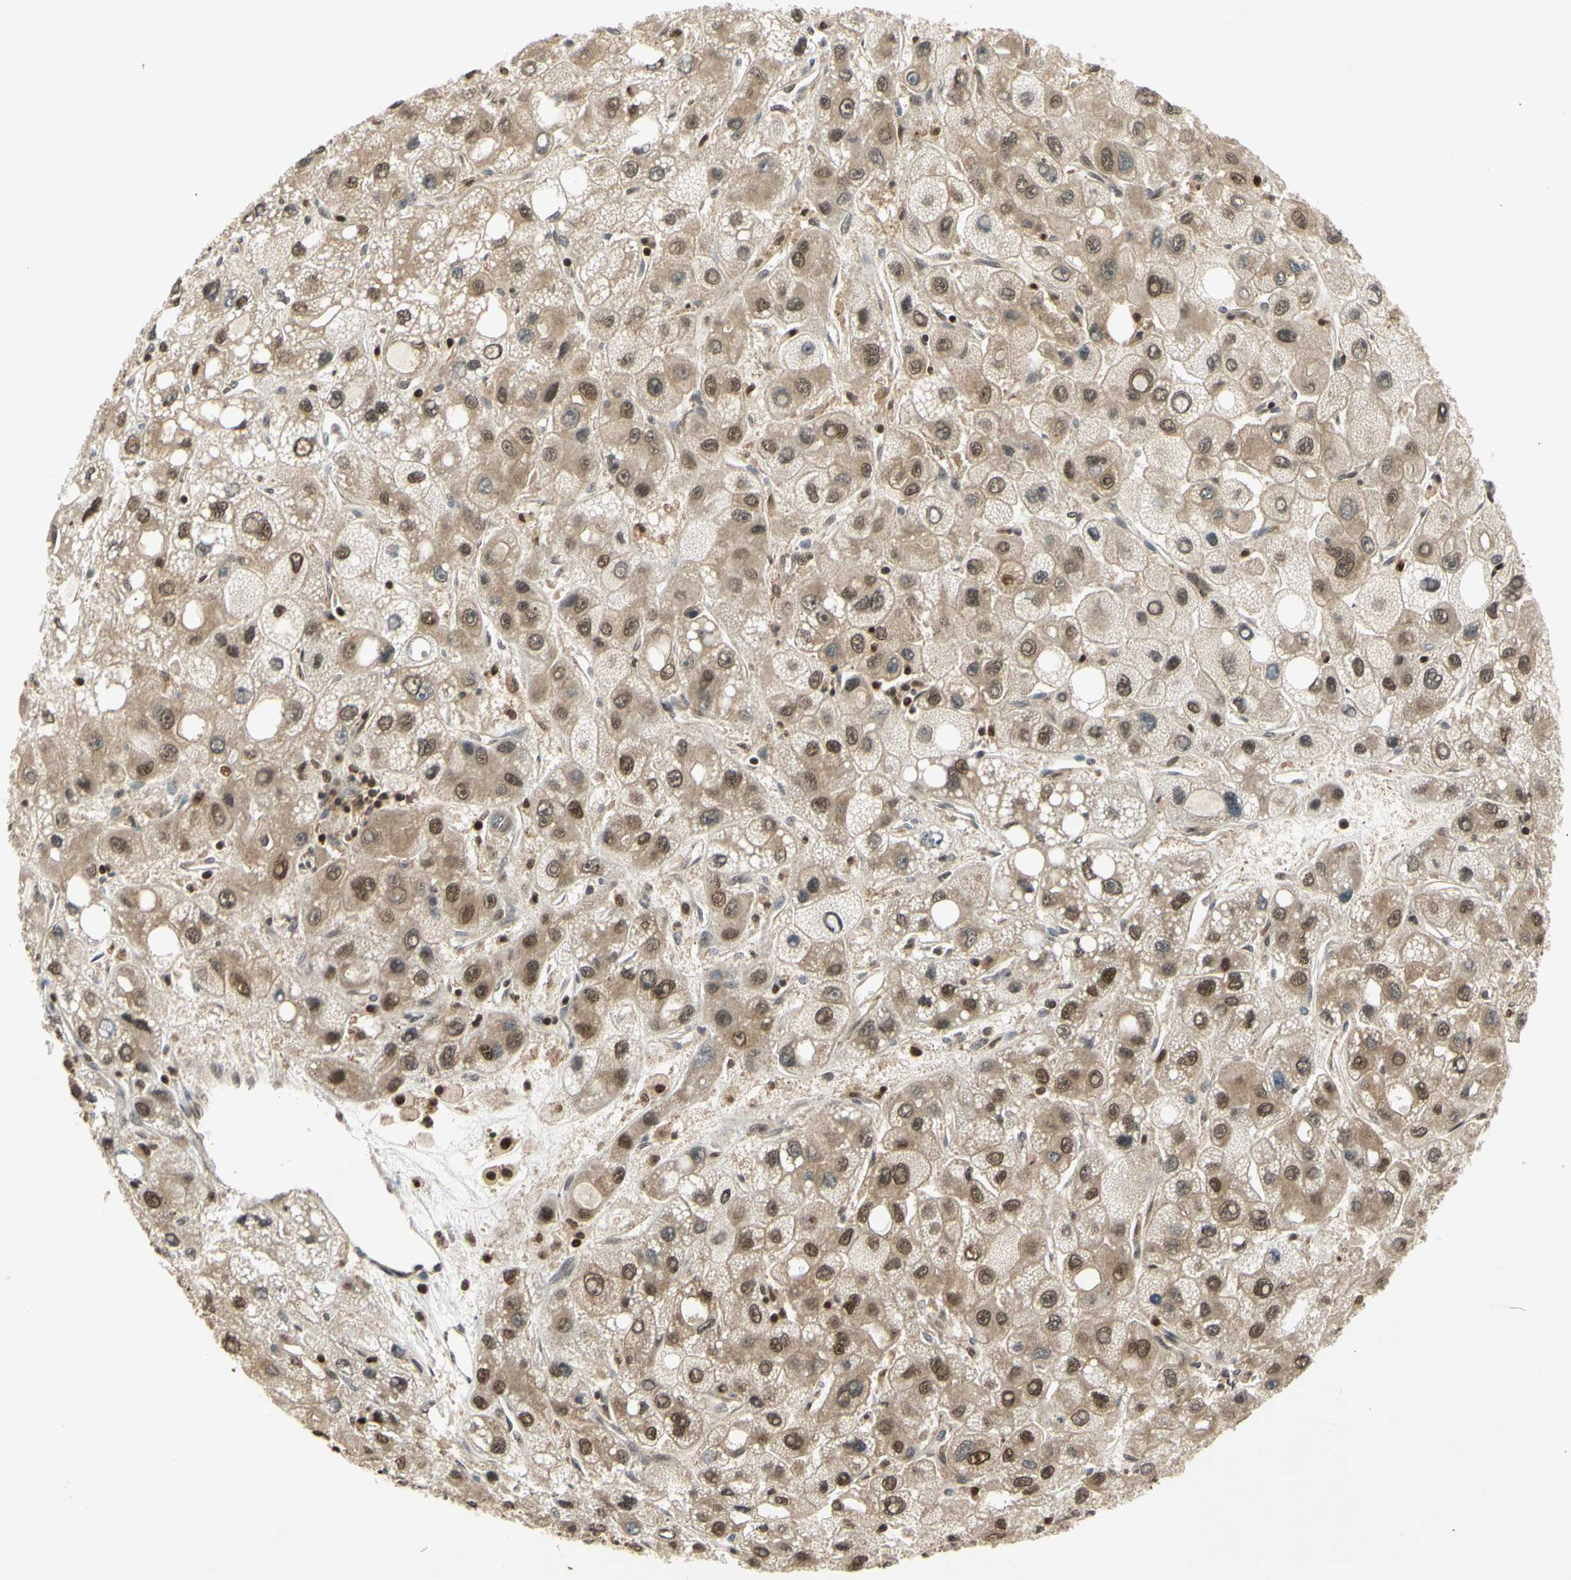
{"staining": {"intensity": "weak", "quantity": ">75%", "location": "cytoplasmic/membranous,nuclear"}, "tissue": "liver cancer", "cell_type": "Tumor cells", "image_type": "cancer", "snomed": [{"axis": "morphology", "description": "Carcinoma, Hepatocellular, NOS"}, {"axis": "topography", "description": "Liver"}], "caption": "Human hepatocellular carcinoma (liver) stained for a protein (brown) displays weak cytoplasmic/membranous and nuclear positive expression in approximately >75% of tumor cells.", "gene": "GSR", "patient": {"sex": "male", "age": 55}}